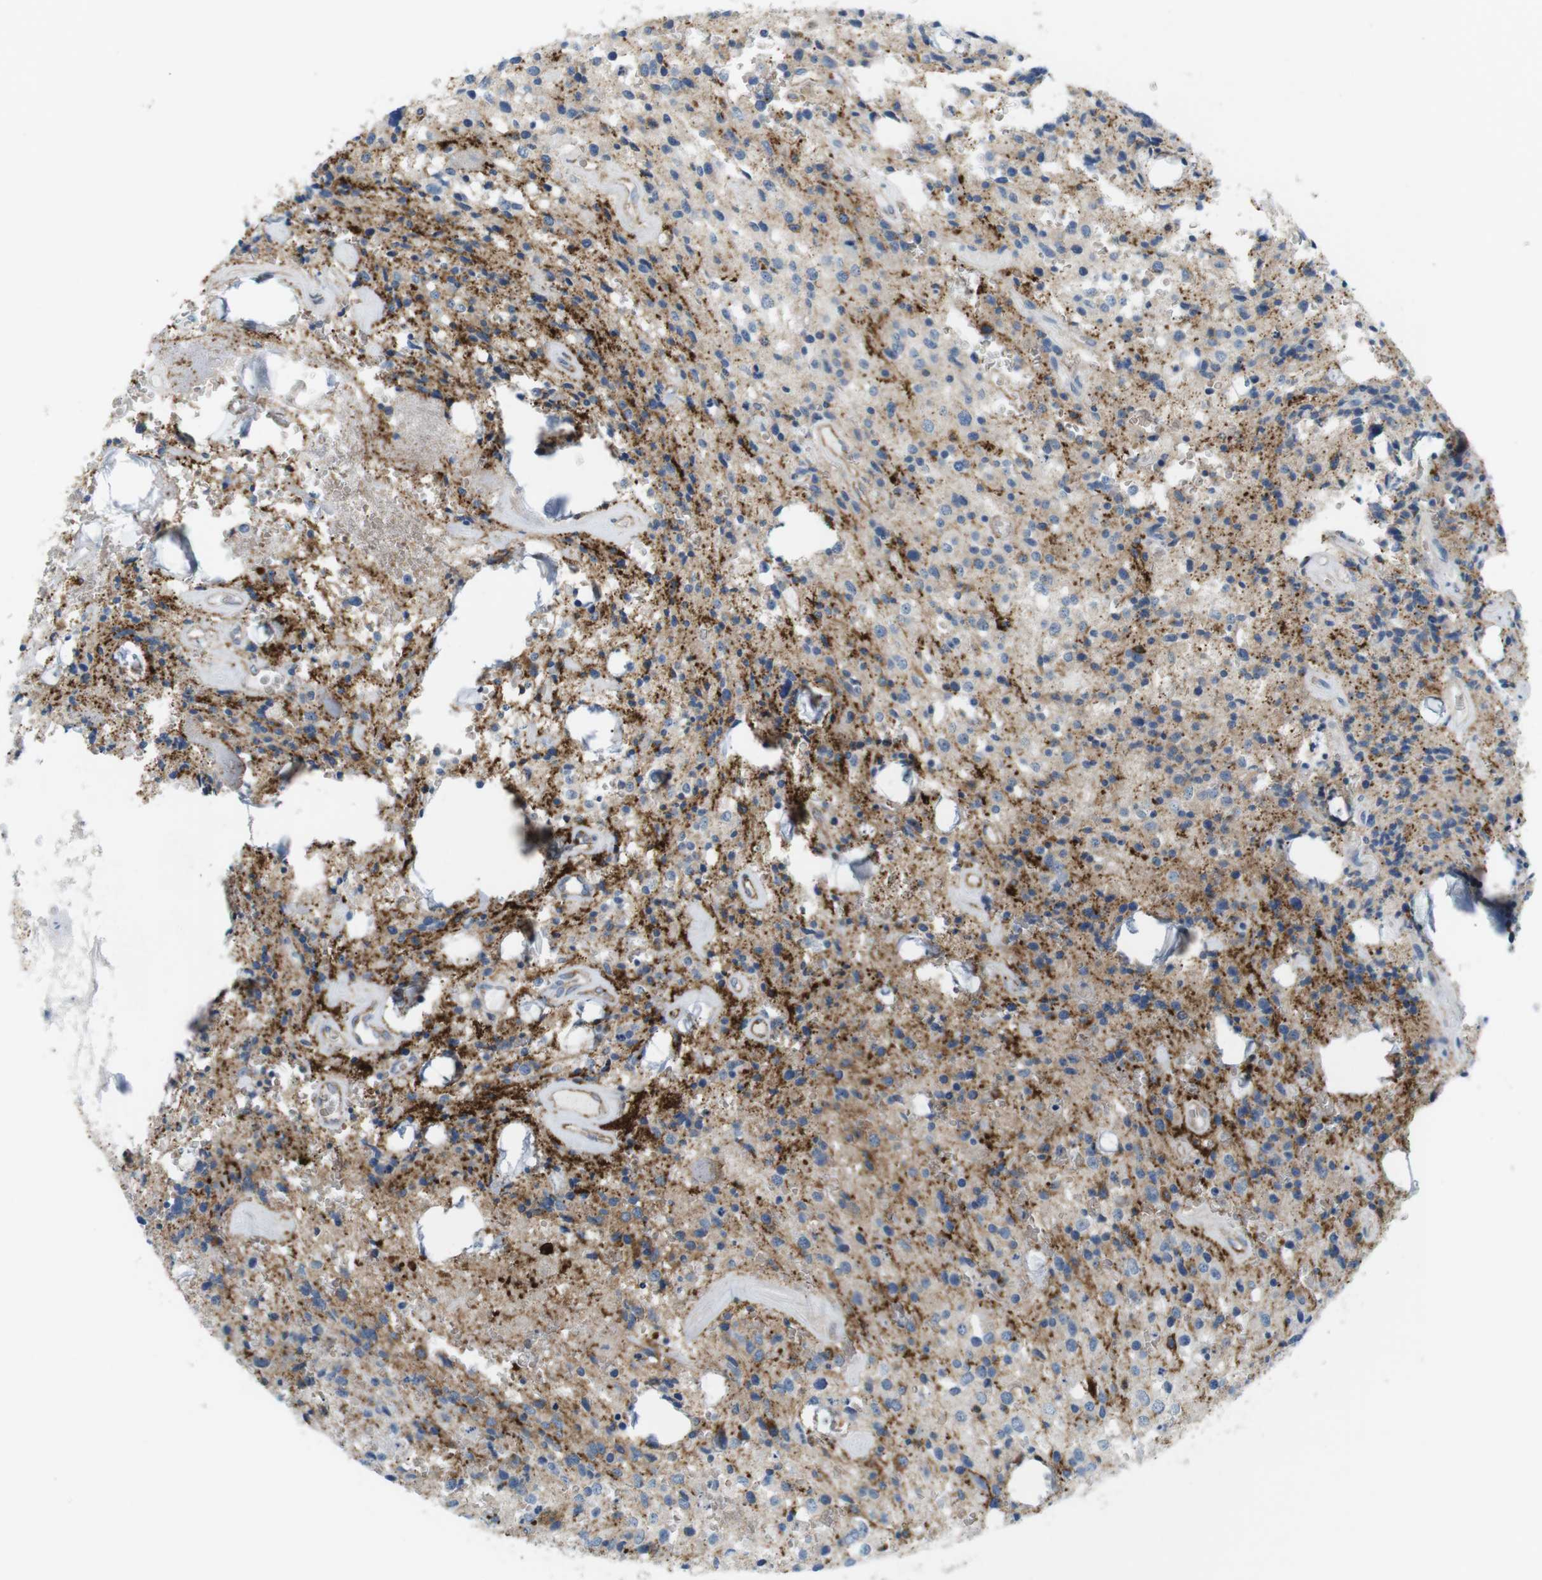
{"staining": {"intensity": "moderate", "quantity": "<25%", "location": "cytoplasmic/membranous"}, "tissue": "glioma", "cell_type": "Tumor cells", "image_type": "cancer", "snomed": [{"axis": "morphology", "description": "Glioma, malignant, Low grade"}, {"axis": "topography", "description": "Brain"}], "caption": "Moderate cytoplasmic/membranous positivity is present in about <25% of tumor cells in malignant glioma (low-grade).", "gene": "VAMP1", "patient": {"sex": "male", "age": 58}}